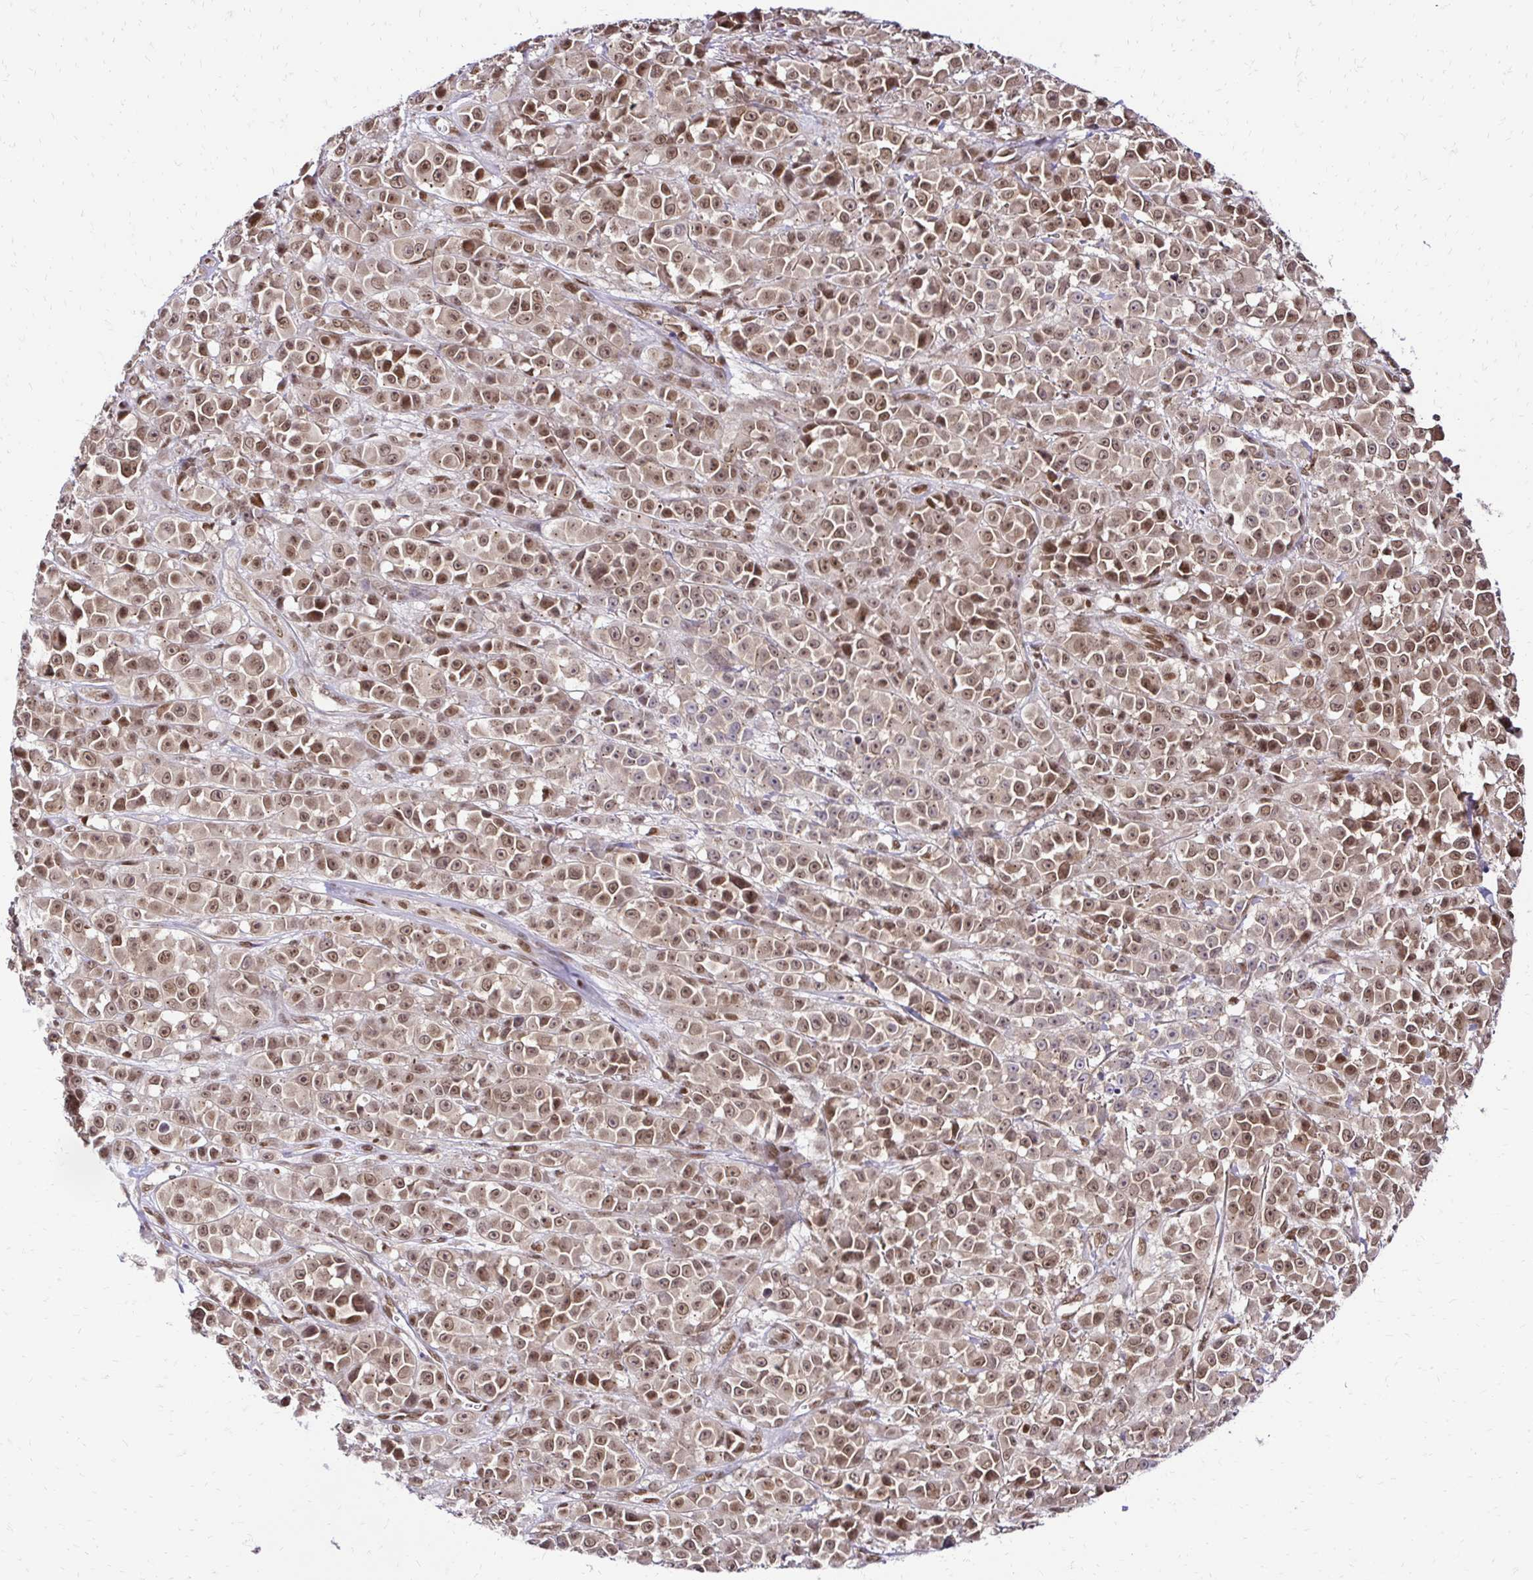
{"staining": {"intensity": "moderate", "quantity": "25%-75%", "location": "nuclear"}, "tissue": "melanoma", "cell_type": "Tumor cells", "image_type": "cancer", "snomed": [{"axis": "morphology", "description": "Malignant melanoma, NOS"}, {"axis": "topography", "description": "Skin"}, {"axis": "topography", "description": "Skin of back"}], "caption": "Human malignant melanoma stained with a brown dye shows moderate nuclear positive expression in approximately 25%-75% of tumor cells.", "gene": "GLYR1", "patient": {"sex": "male", "age": 91}}